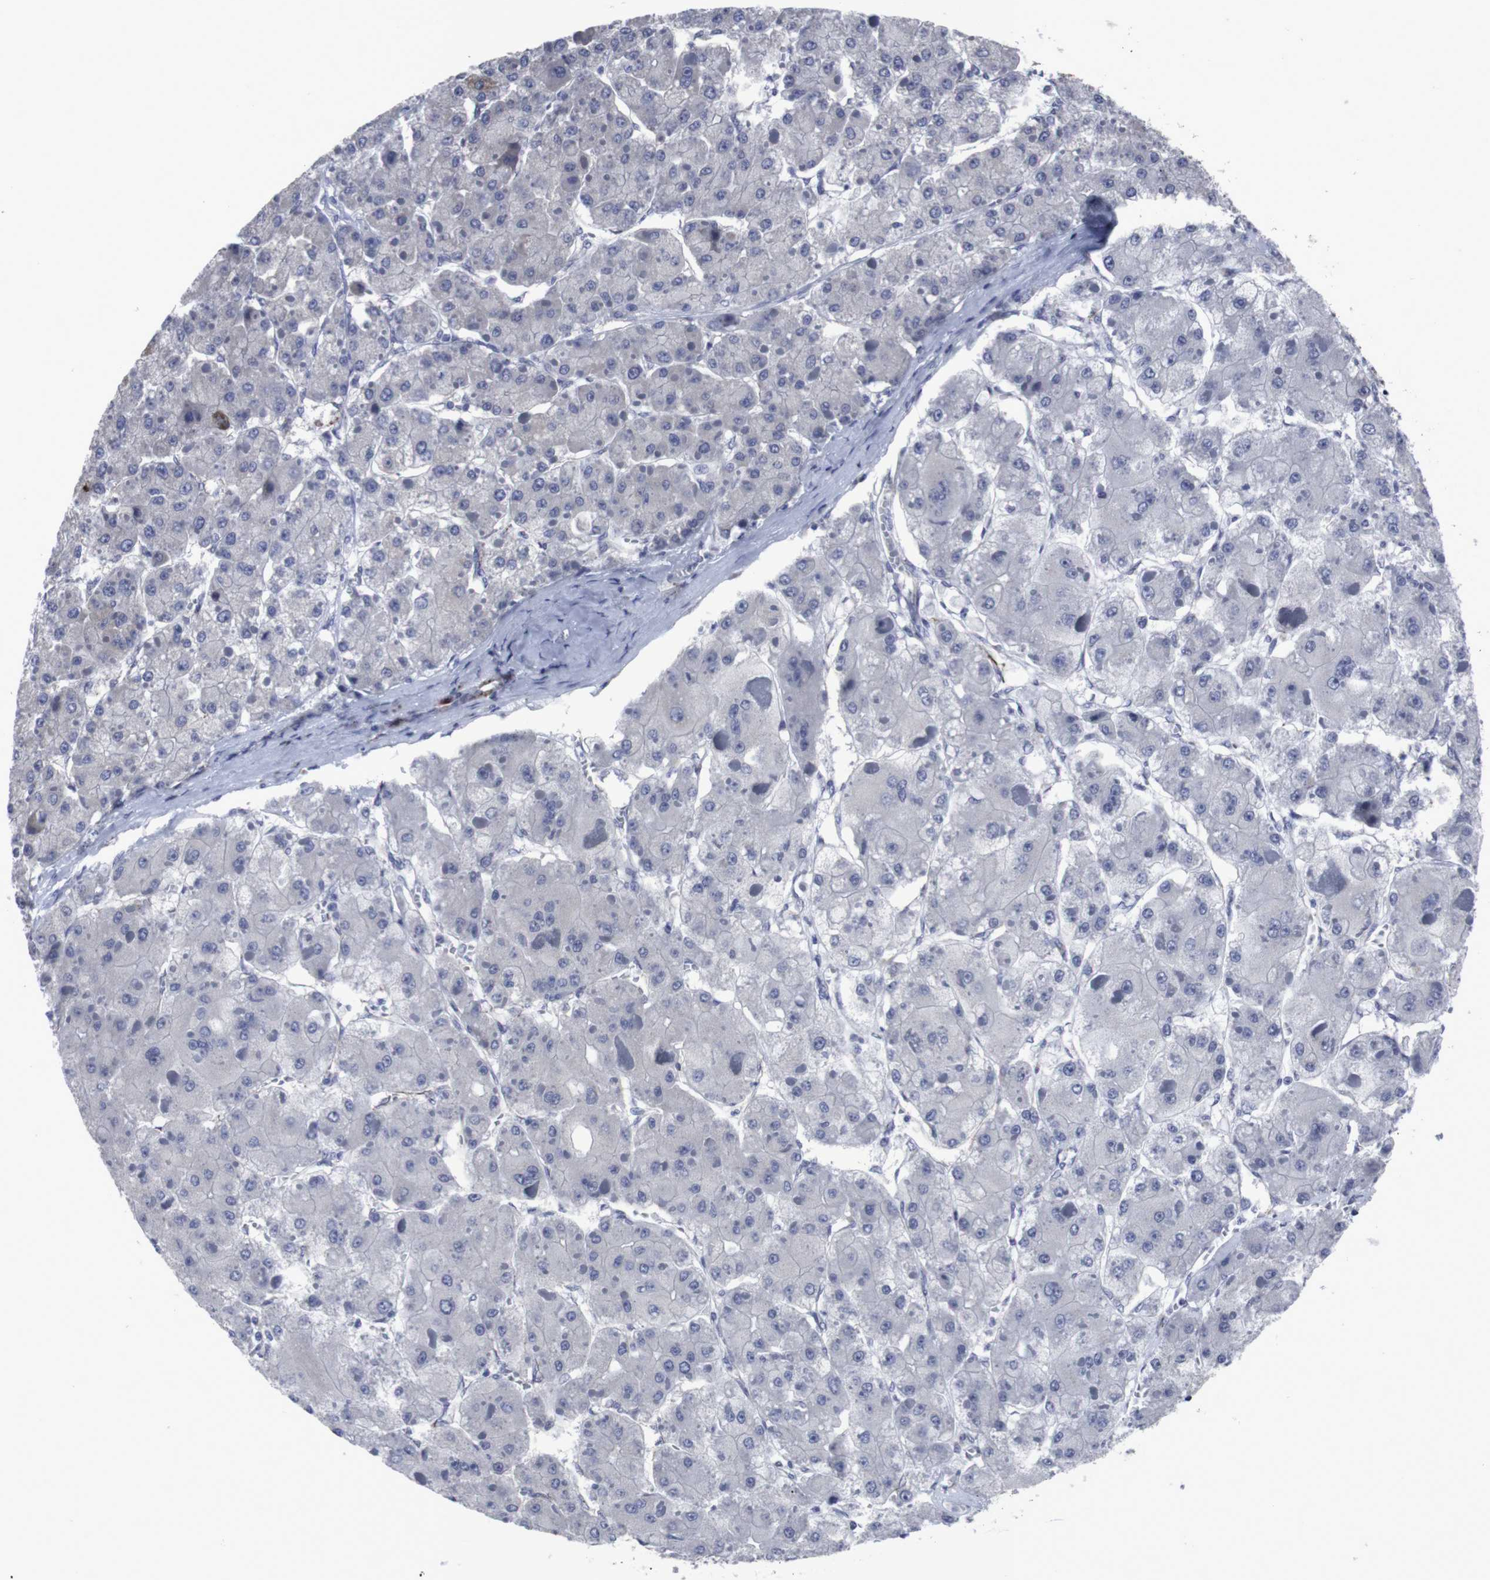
{"staining": {"intensity": "negative", "quantity": "none", "location": "none"}, "tissue": "liver cancer", "cell_type": "Tumor cells", "image_type": "cancer", "snomed": [{"axis": "morphology", "description": "Carcinoma, Hepatocellular, NOS"}, {"axis": "topography", "description": "Liver"}], "caption": "Immunohistochemistry micrograph of human hepatocellular carcinoma (liver) stained for a protein (brown), which exhibits no positivity in tumor cells.", "gene": "SNCG", "patient": {"sex": "female", "age": 73}}